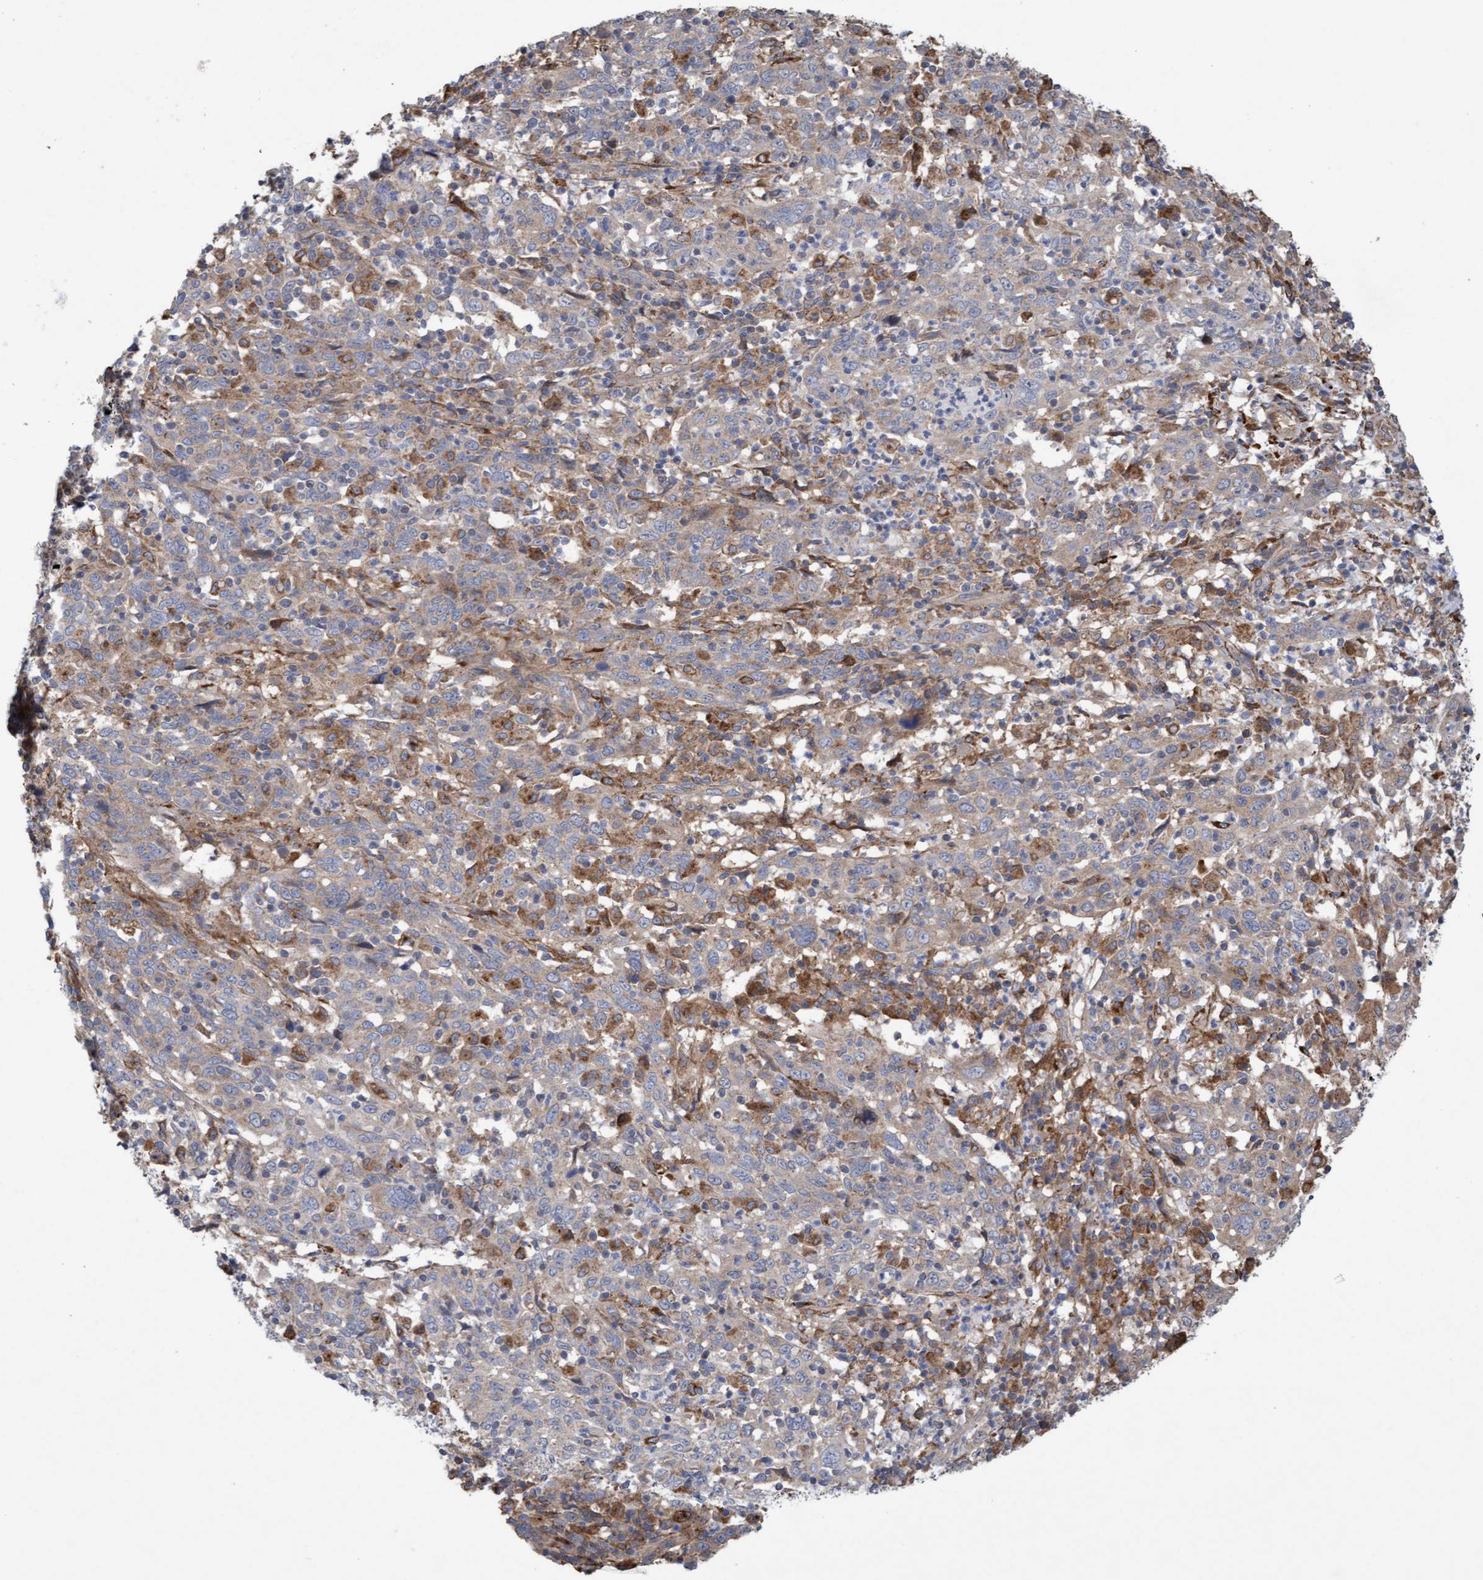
{"staining": {"intensity": "weak", "quantity": ">75%", "location": "cytoplasmic/membranous"}, "tissue": "cervical cancer", "cell_type": "Tumor cells", "image_type": "cancer", "snomed": [{"axis": "morphology", "description": "Squamous cell carcinoma, NOS"}, {"axis": "topography", "description": "Cervix"}], "caption": "Immunohistochemical staining of human squamous cell carcinoma (cervical) exhibits low levels of weak cytoplasmic/membranous positivity in about >75% of tumor cells.", "gene": "DDHD2", "patient": {"sex": "female", "age": 46}}